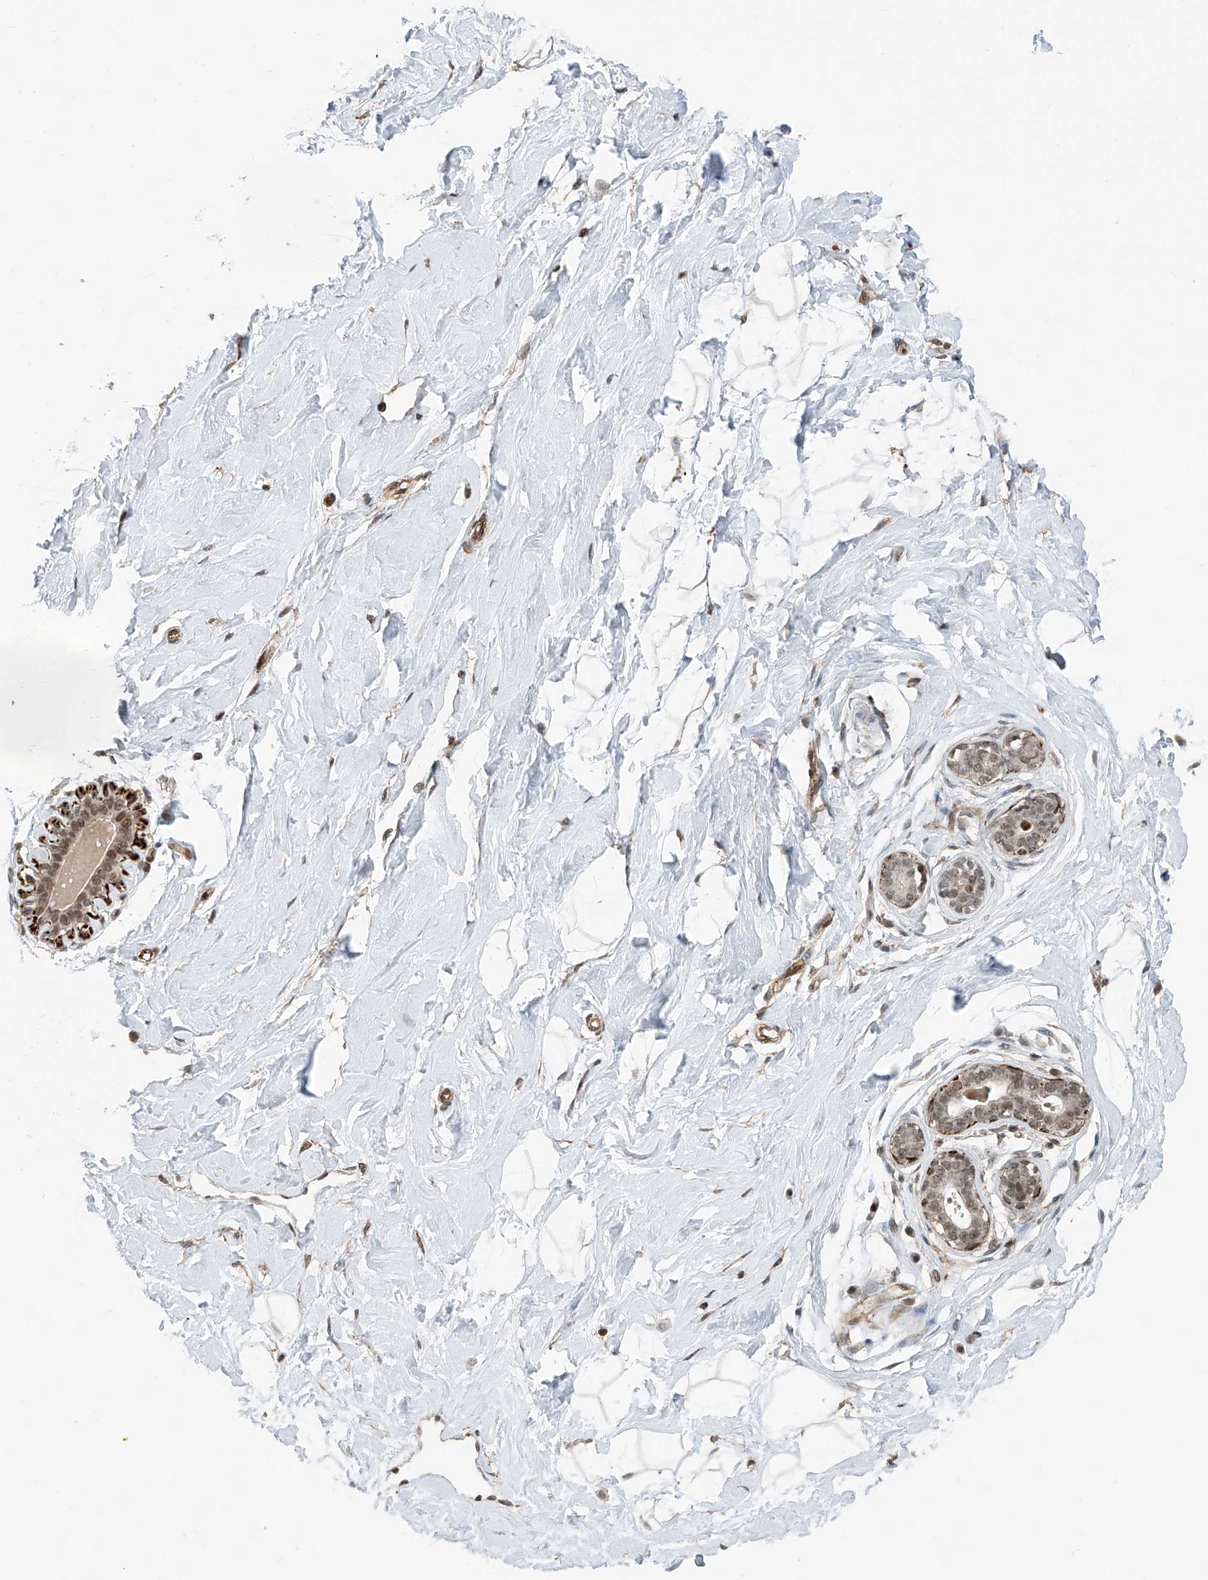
{"staining": {"intensity": "moderate", "quantity": "25%-75%", "location": "nuclear"}, "tissue": "breast", "cell_type": "Adipocytes", "image_type": "normal", "snomed": [{"axis": "morphology", "description": "Normal tissue, NOS"}, {"axis": "morphology", "description": "Adenoma, NOS"}, {"axis": "topography", "description": "Breast"}], "caption": "Protein expression by immunohistochemistry (IHC) reveals moderate nuclear positivity in about 25%-75% of adipocytes in unremarkable breast. (DAB (3,3'-diaminobenzidine) IHC with brightfield microscopy, high magnification).", "gene": "SDE2", "patient": {"sex": "female", "age": 23}}